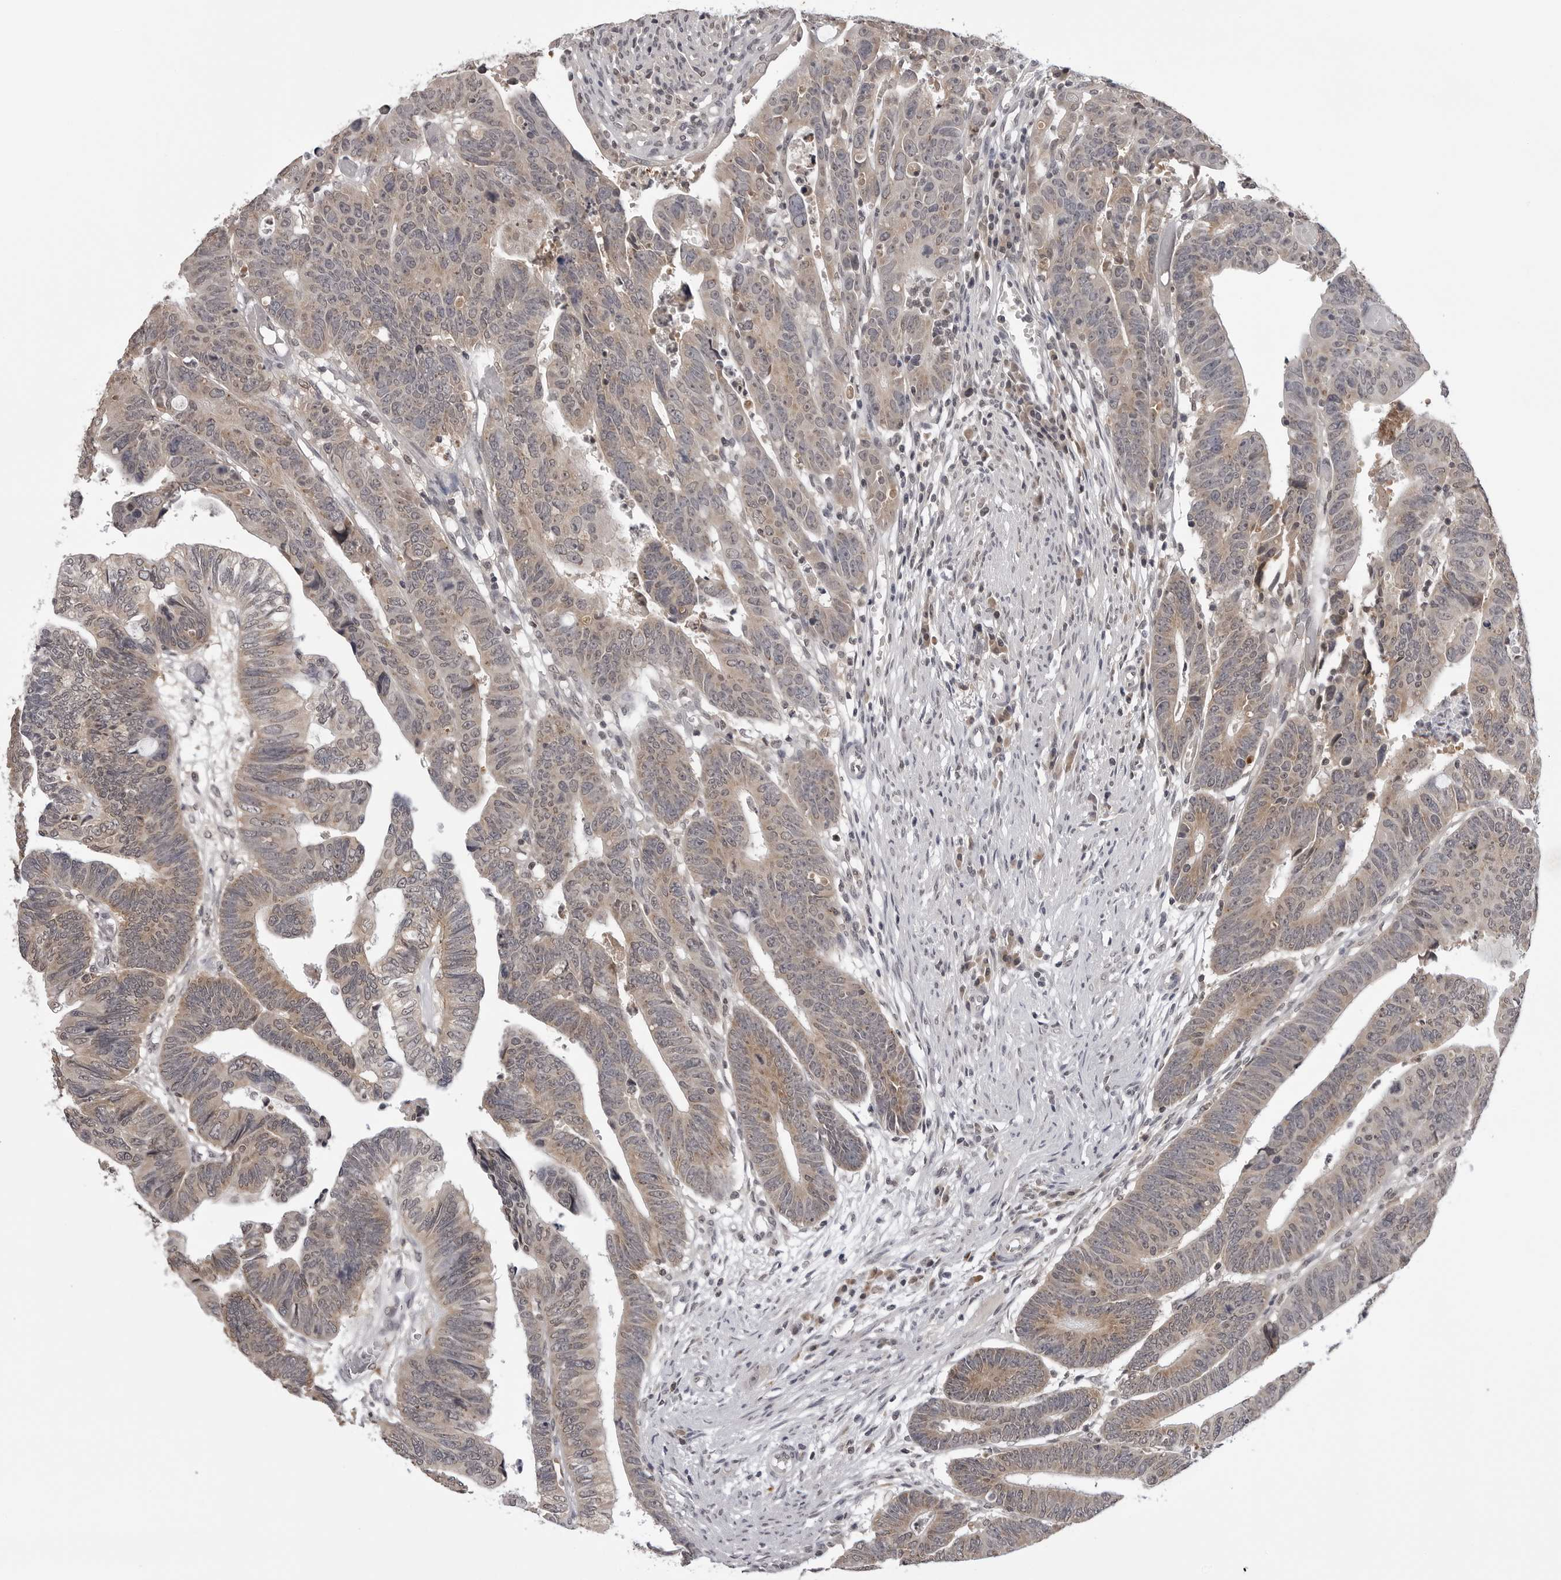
{"staining": {"intensity": "weak", "quantity": ">75%", "location": "cytoplasmic/membranous"}, "tissue": "colorectal cancer", "cell_type": "Tumor cells", "image_type": "cancer", "snomed": [{"axis": "morphology", "description": "Adenocarcinoma, NOS"}, {"axis": "topography", "description": "Rectum"}], "caption": "DAB immunohistochemical staining of colorectal cancer reveals weak cytoplasmic/membranous protein expression in approximately >75% of tumor cells.", "gene": "CDK20", "patient": {"sex": "female", "age": 65}}